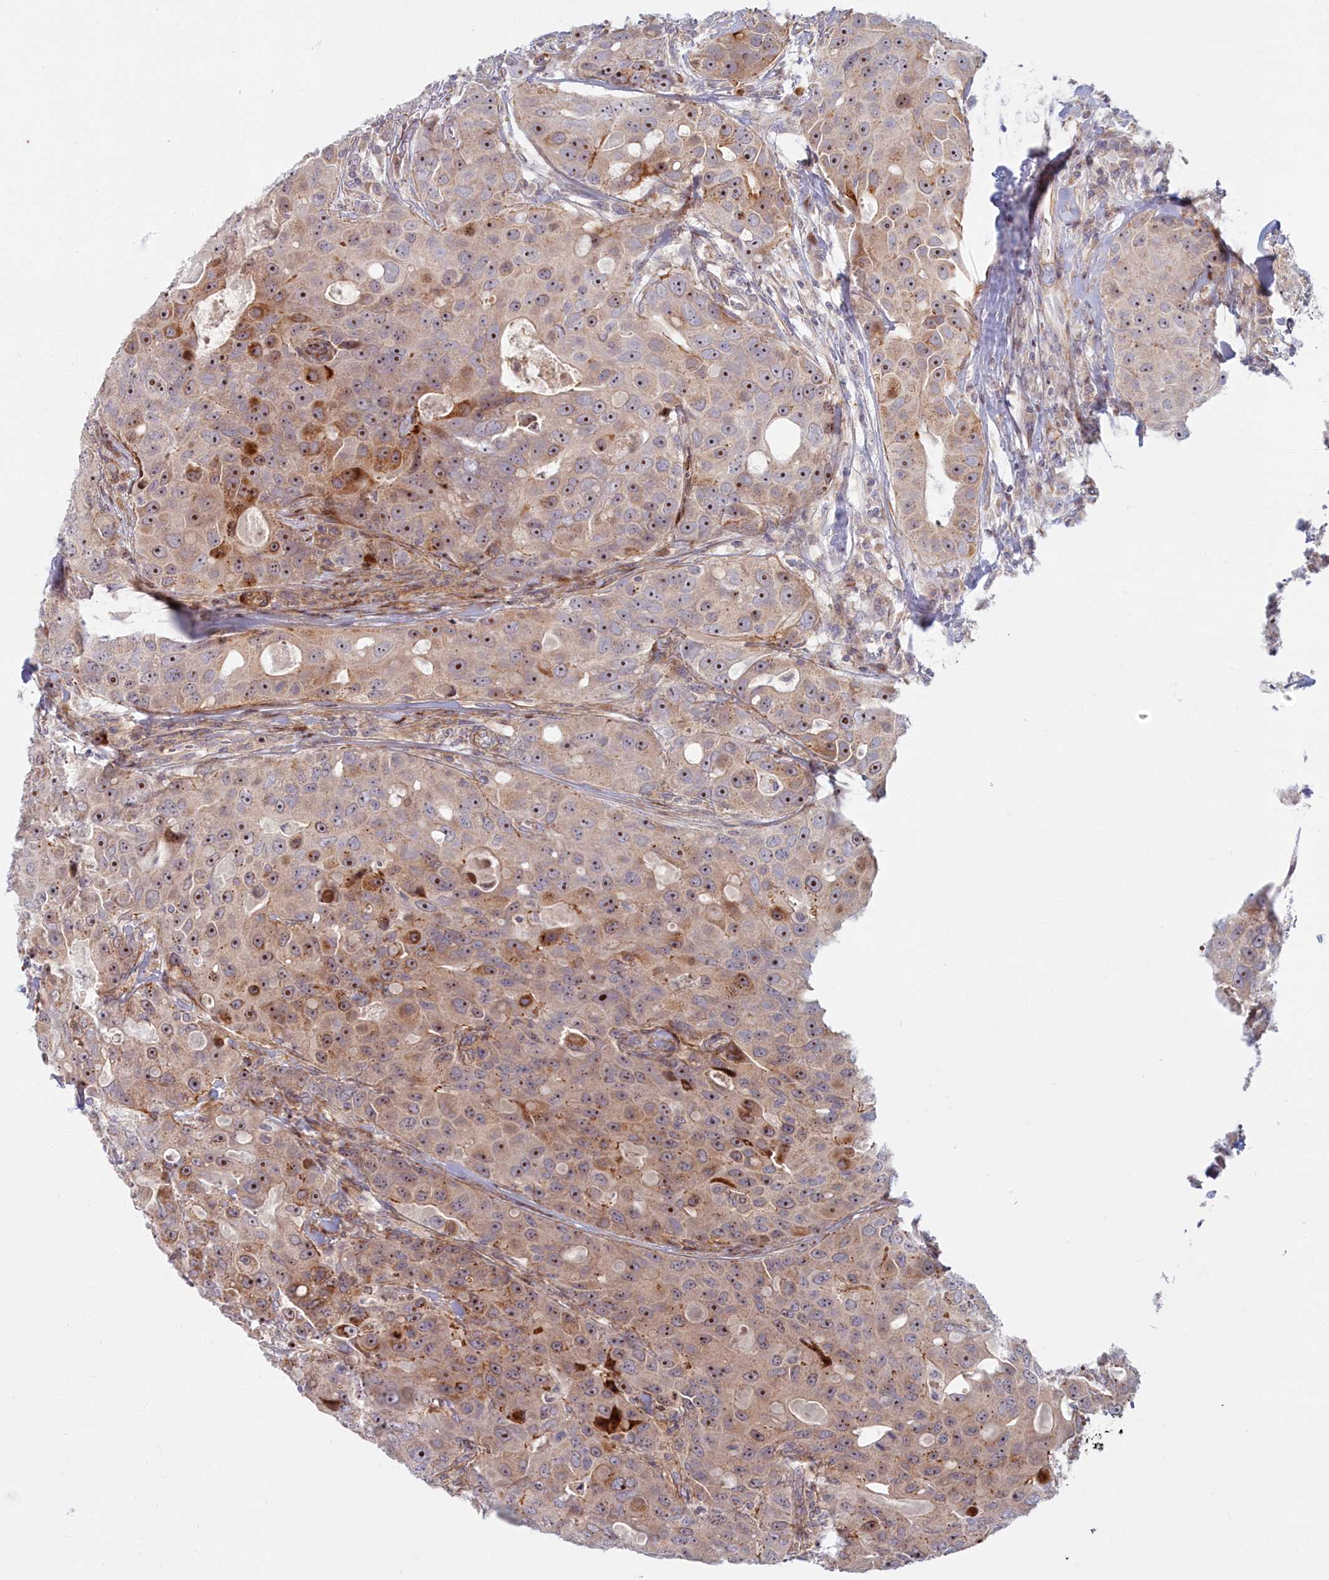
{"staining": {"intensity": "moderate", "quantity": "25%-75%", "location": "cytoplasmic/membranous,nuclear"}, "tissue": "breast cancer", "cell_type": "Tumor cells", "image_type": "cancer", "snomed": [{"axis": "morphology", "description": "Duct carcinoma"}, {"axis": "topography", "description": "Breast"}], "caption": "This histopathology image demonstrates invasive ductal carcinoma (breast) stained with immunohistochemistry (IHC) to label a protein in brown. The cytoplasmic/membranous and nuclear of tumor cells show moderate positivity for the protein. Nuclei are counter-stained blue.", "gene": "C15orf40", "patient": {"sex": "female", "age": 43}}